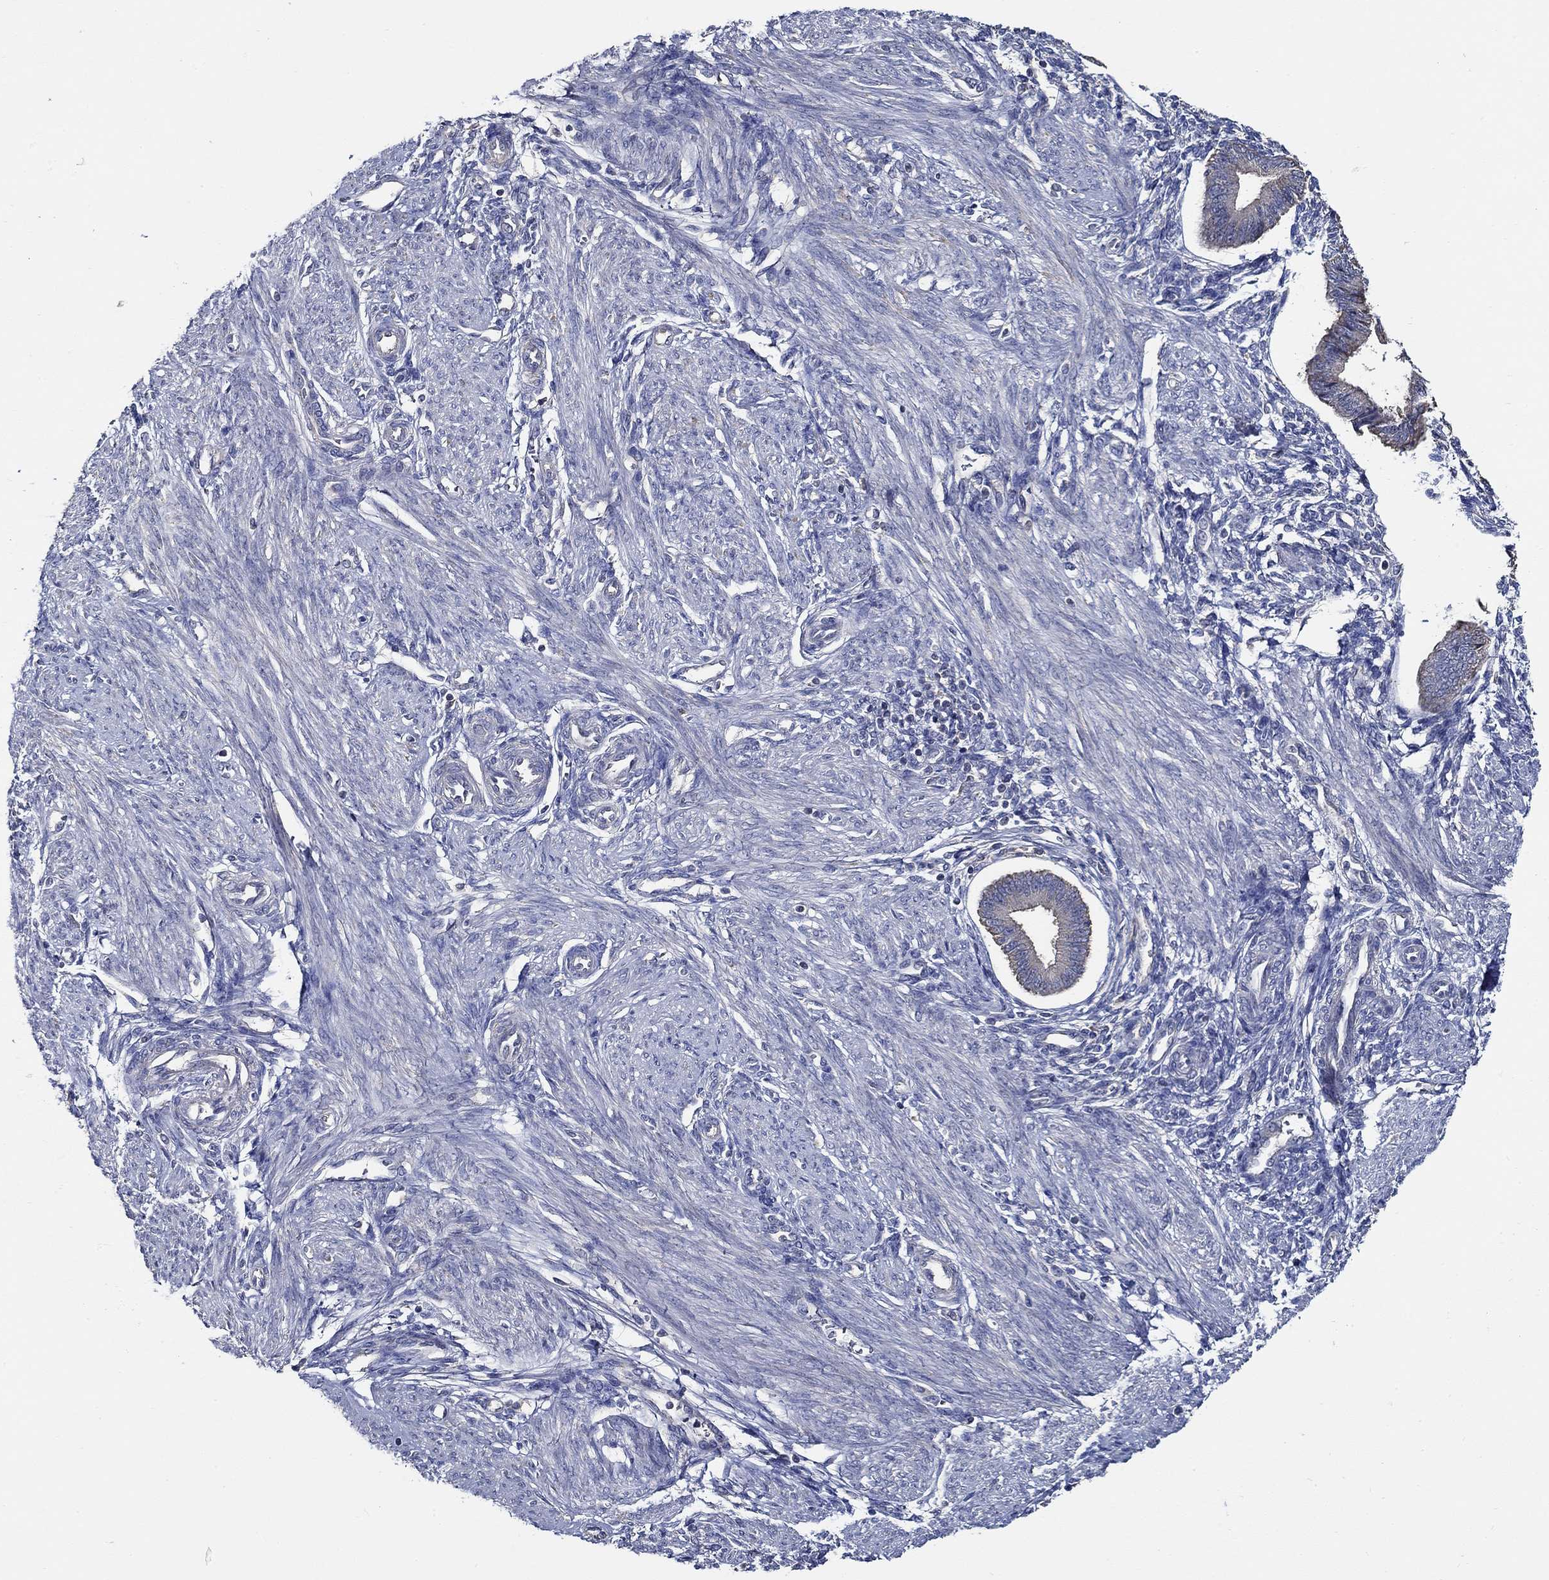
{"staining": {"intensity": "negative", "quantity": "none", "location": "none"}, "tissue": "endometrium", "cell_type": "Cells in endometrial stroma", "image_type": "normal", "snomed": [{"axis": "morphology", "description": "Normal tissue, NOS"}, {"axis": "topography", "description": "Endometrium"}], "caption": "Endometrium was stained to show a protein in brown. There is no significant staining in cells in endometrial stroma. (Stains: DAB immunohistochemistry with hematoxylin counter stain, Microscopy: brightfield microscopy at high magnification).", "gene": "WDR53", "patient": {"sex": "female", "age": 39}}